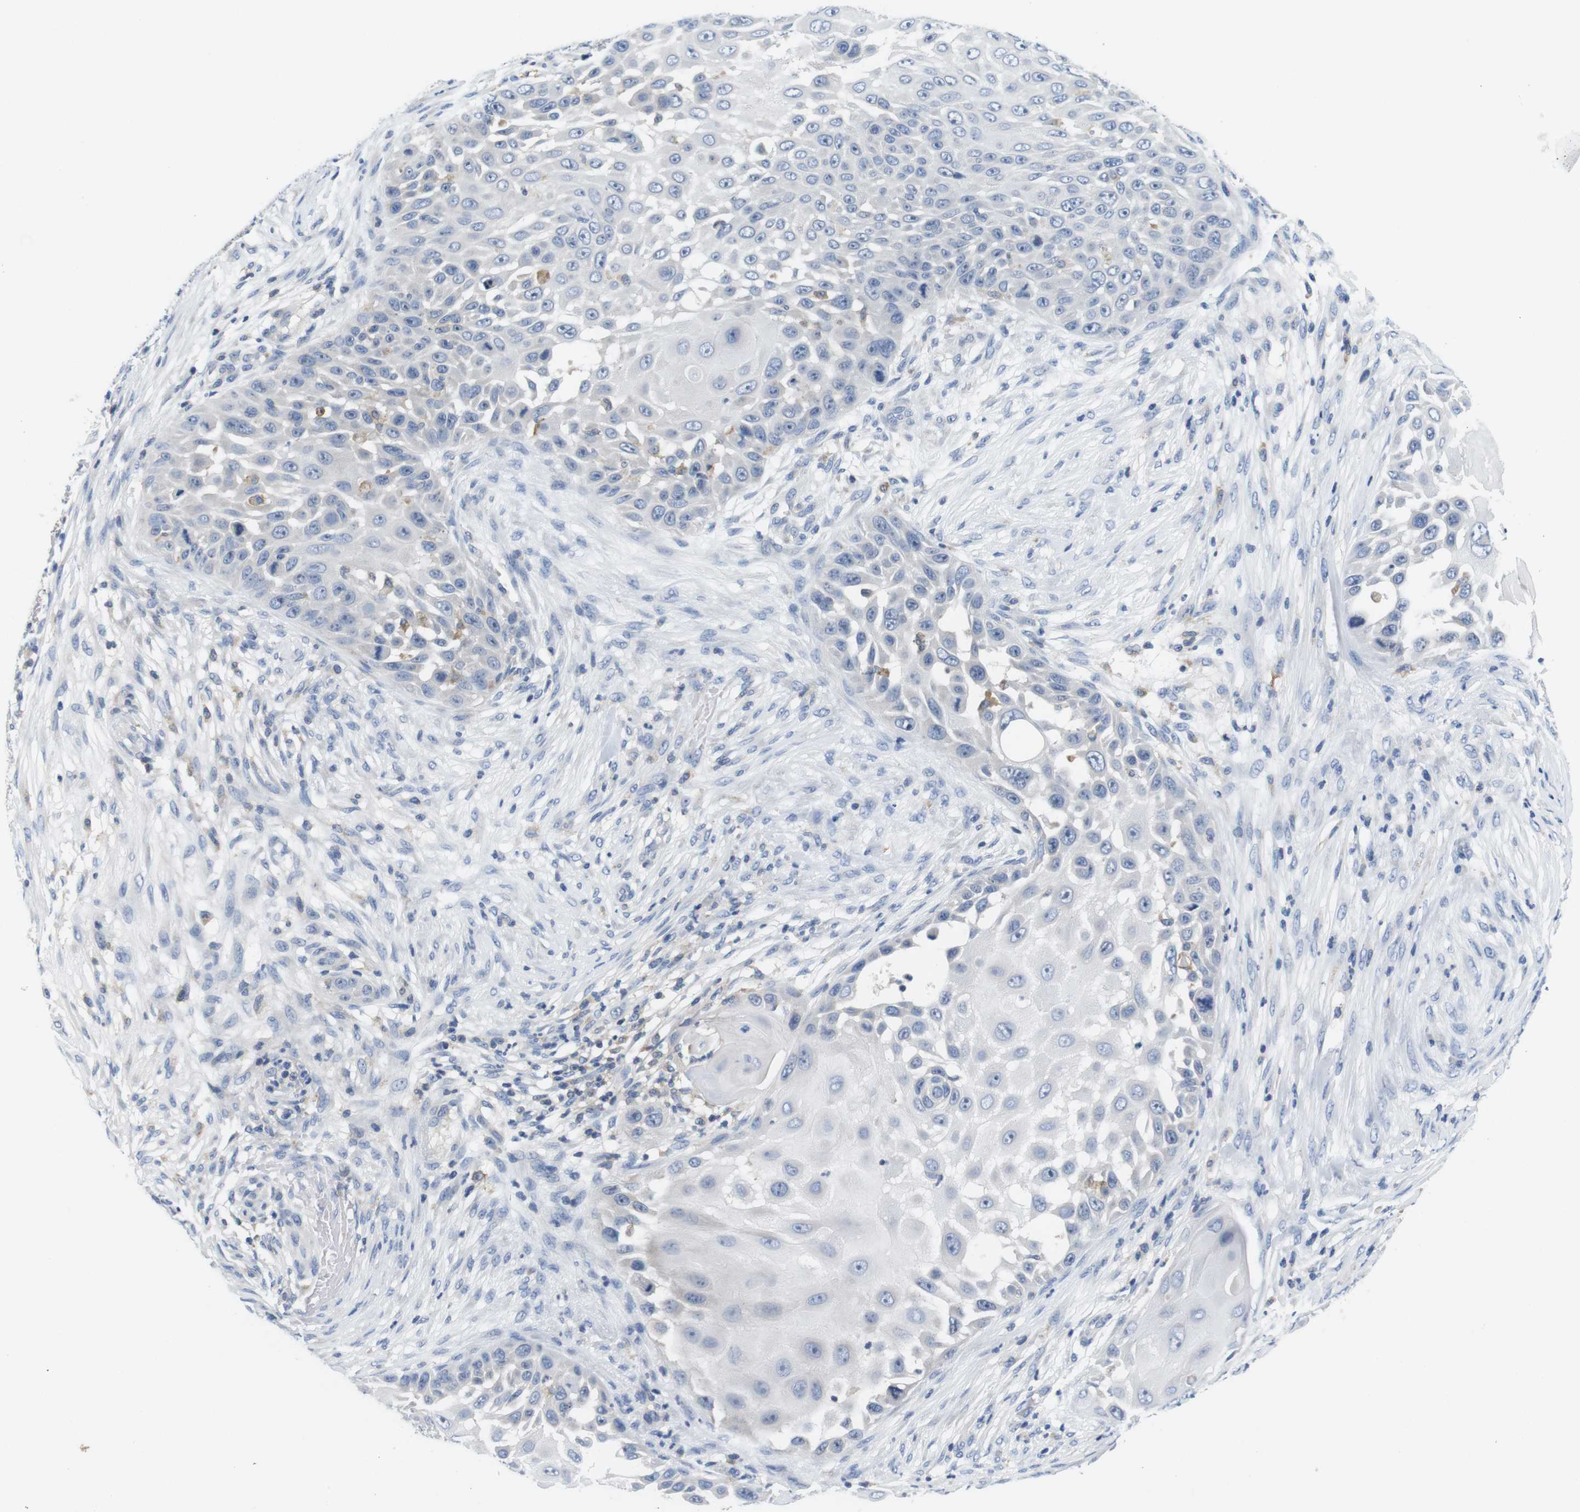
{"staining": {"intensity": "negative", "quantity": "none", "location": "none"}, "tissue": "skin cancer", "cell_type": "Tumor cells", "image_type": "cancer", "snomed": [{"axis": "morphology", "description": "Squamous cell carcinoma, NOS"}, {"axis": "topography", "description": "Skin"}], "caption": "Human skin squamous cell carcinoma stained for a protein using IHC exhibits no positivity in tumor cells.", "gene": "CNGA2", "patient": {"sex": "female", "age": 44}}